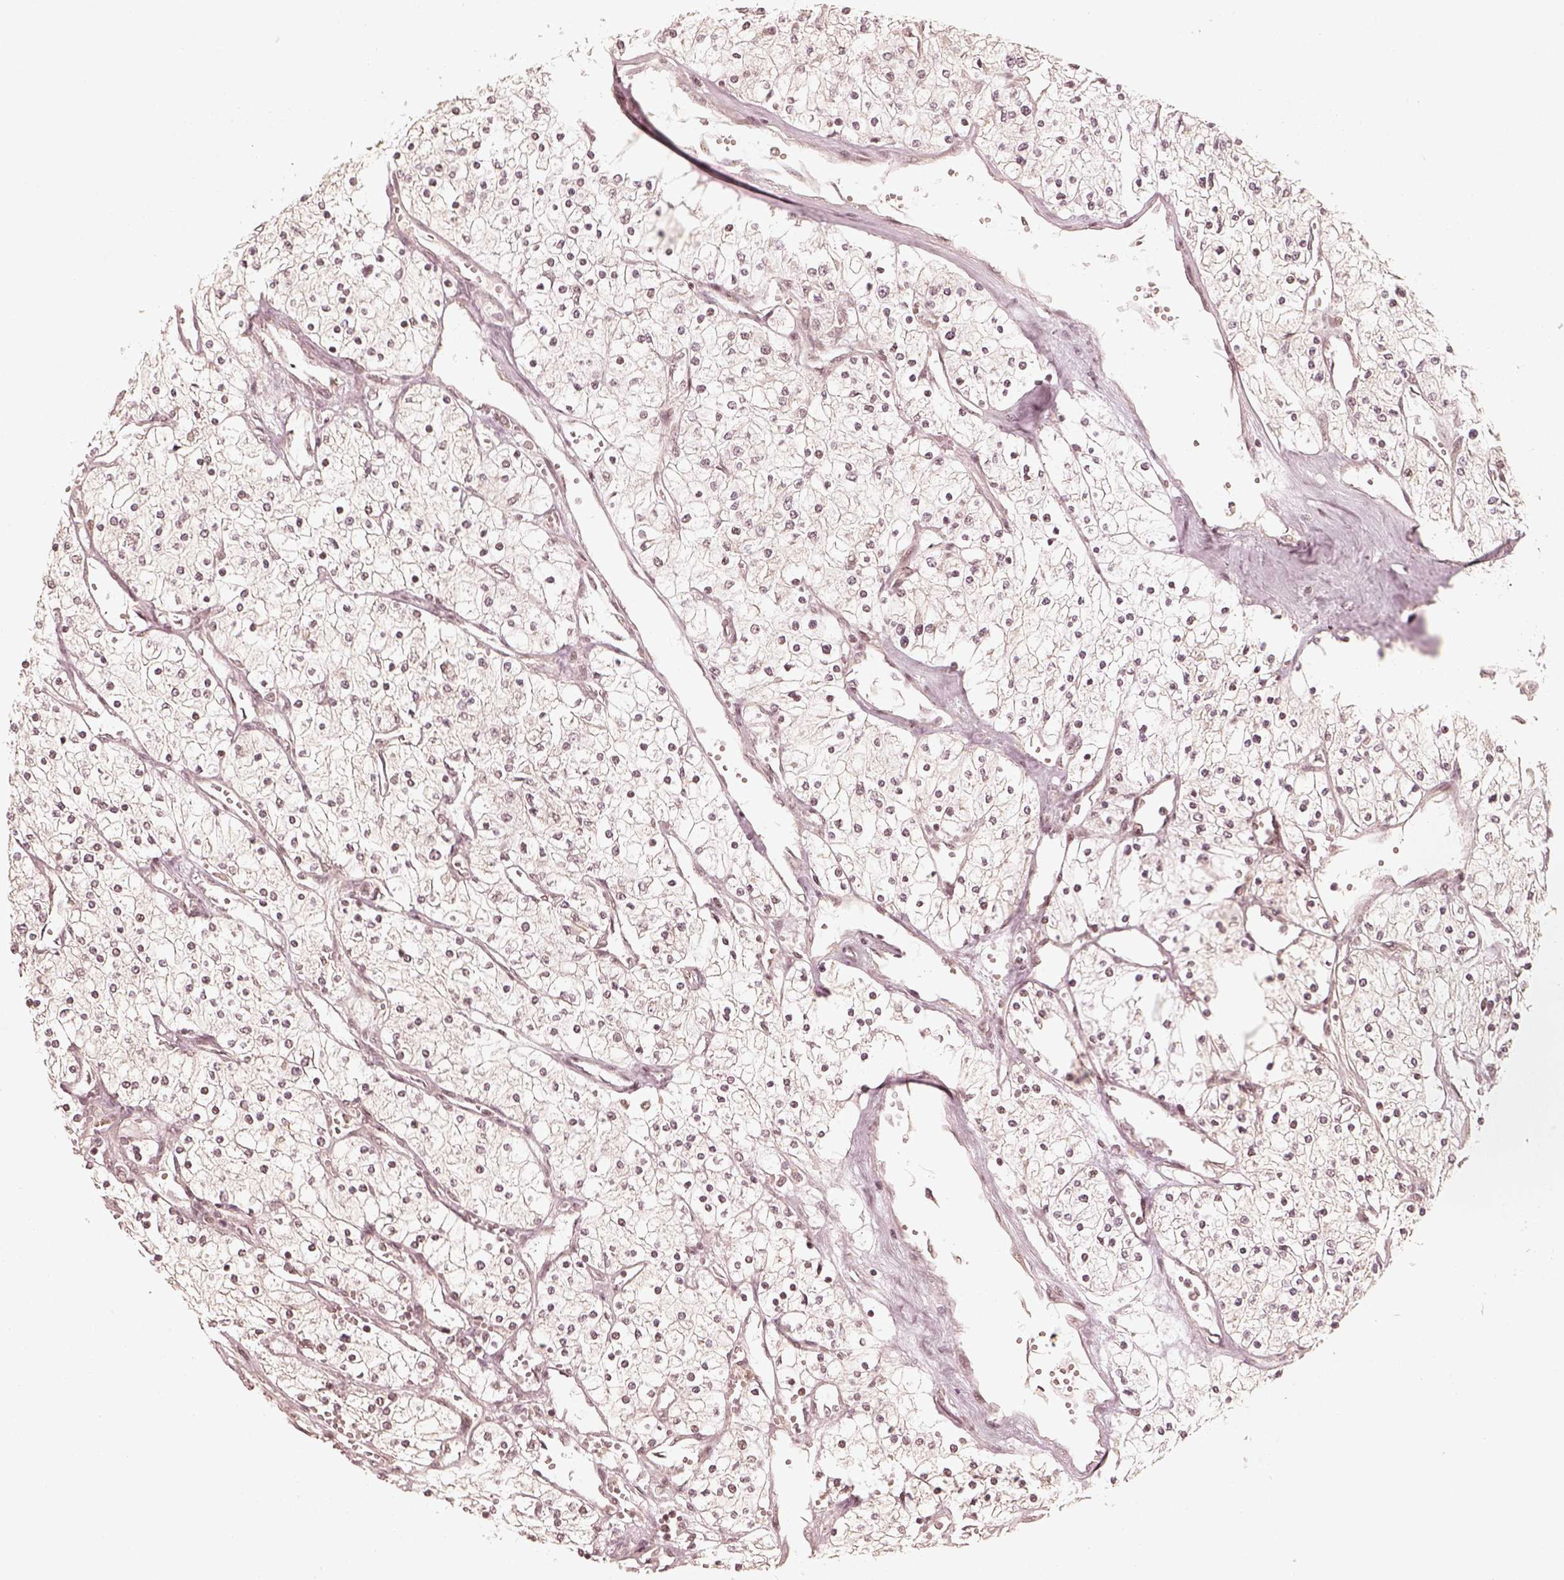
{"staining": {"intensity": "negative", "quantity": "none", "location": "none"}, "tissue": "renal cancer", "cell_type": "Tumor cells", "image_type": "cancer", "snomed": [{"axis": "morphology", "description": "Adenocarcinoma, NOS"}, {"axis": "topography", "description": "Kidney"}], "caption": "Tumor cells are negative for protein expression in human renal cancer (adenocarcinoma).", "gene": "GMEB2", "patient": {"sex": "male", "age": 80}}